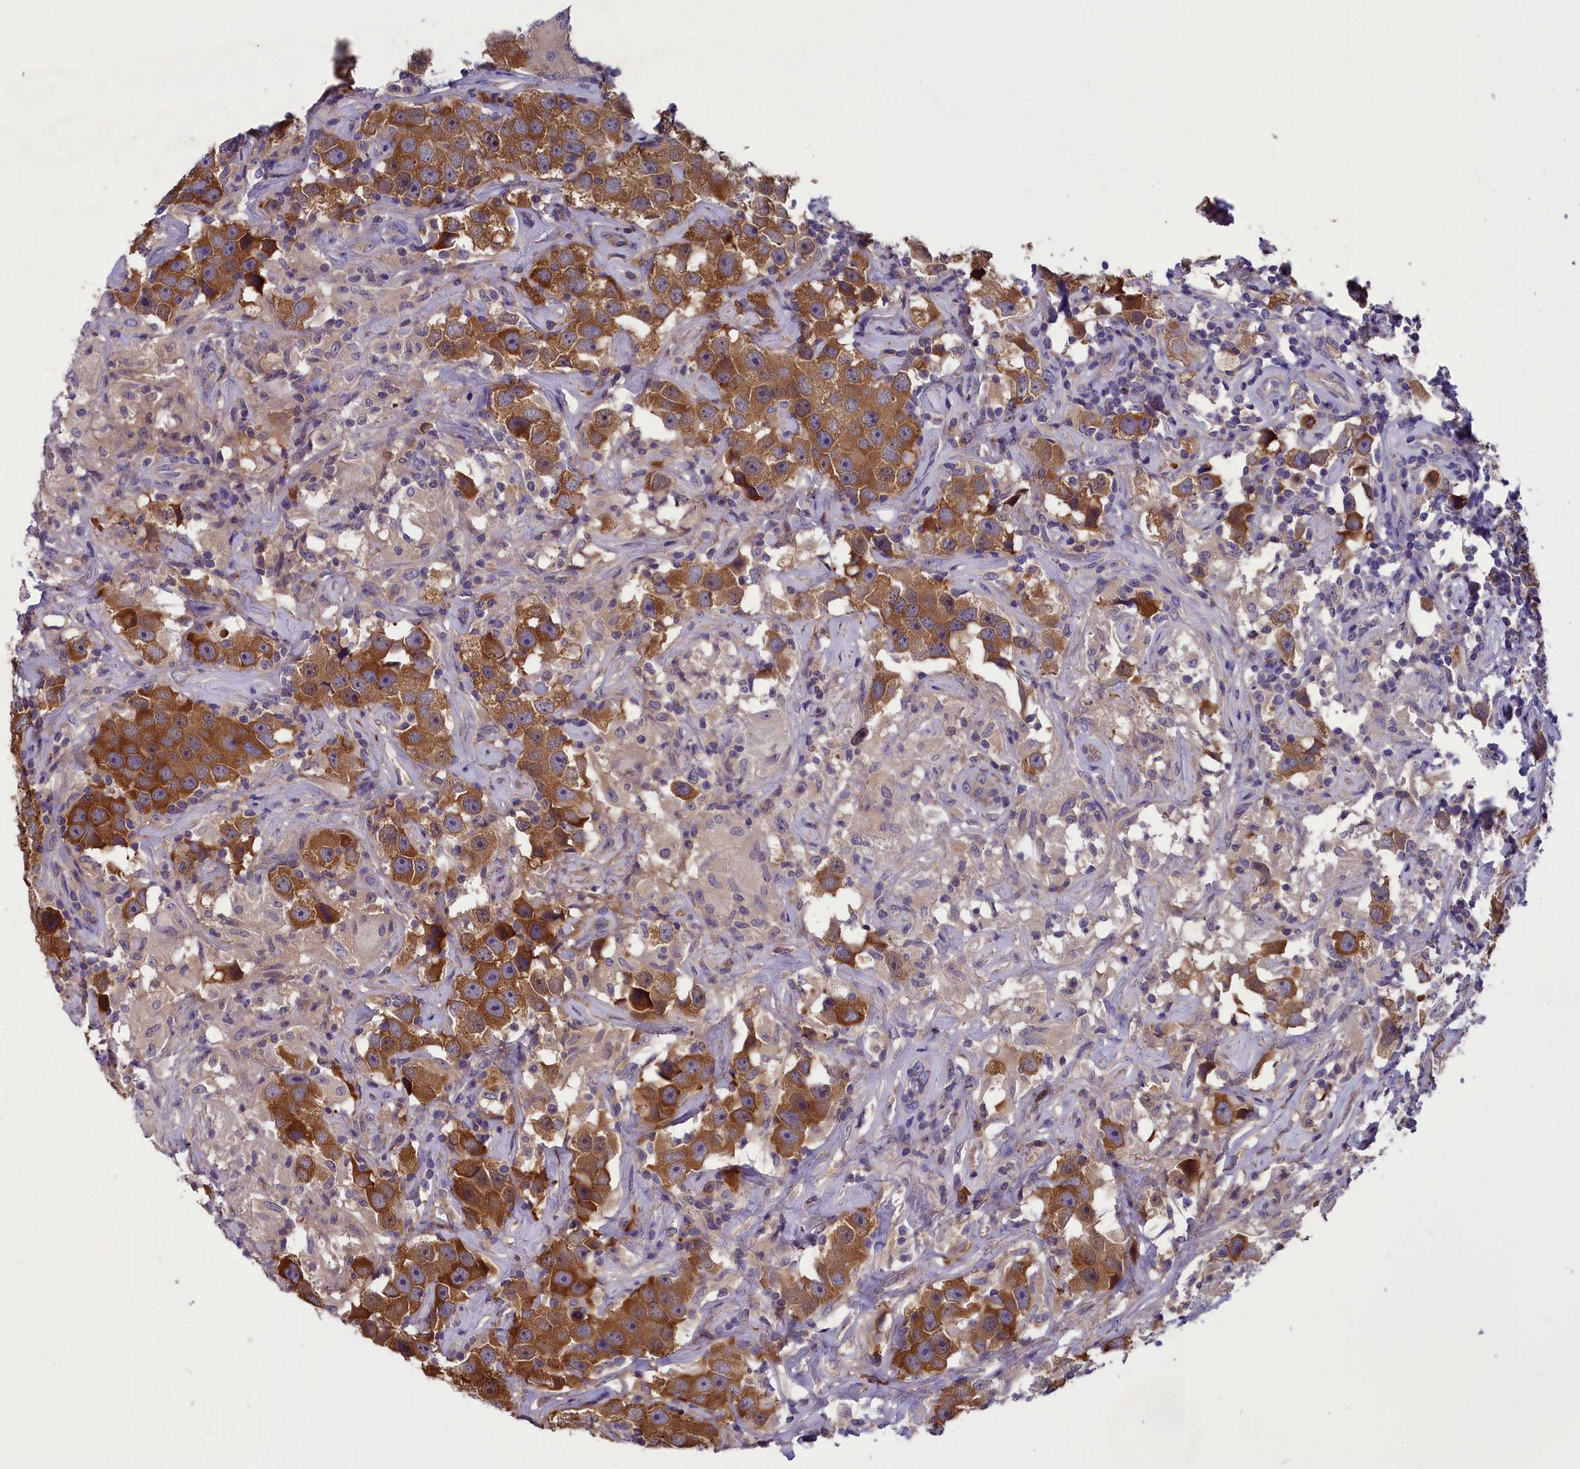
{"staining": {"intensity": "moderate", "quantity": ">75%", "location": "cytoplasmic/membranous"}, "tissue": "testis cancer", "cell_type": "Tumor cells", "image_type": "cancer", "snomed": [{"axis": "morphology", "description": "Seminoma, NOS"}, {"axis": "topography", "description": "Testis"}], "caption": "Immunohistochemistry image of neoplastic tissue: human testis seminoma stained using immunohistochemistry displays medium levels of moderate protein expression localized specifically in the cytoplasmic/membranous of tumor cells, appearing as a cytoplasmic/membranous brown color.", "gene": "ABCC8", "patient": {"sex": "male", "age": 49}}